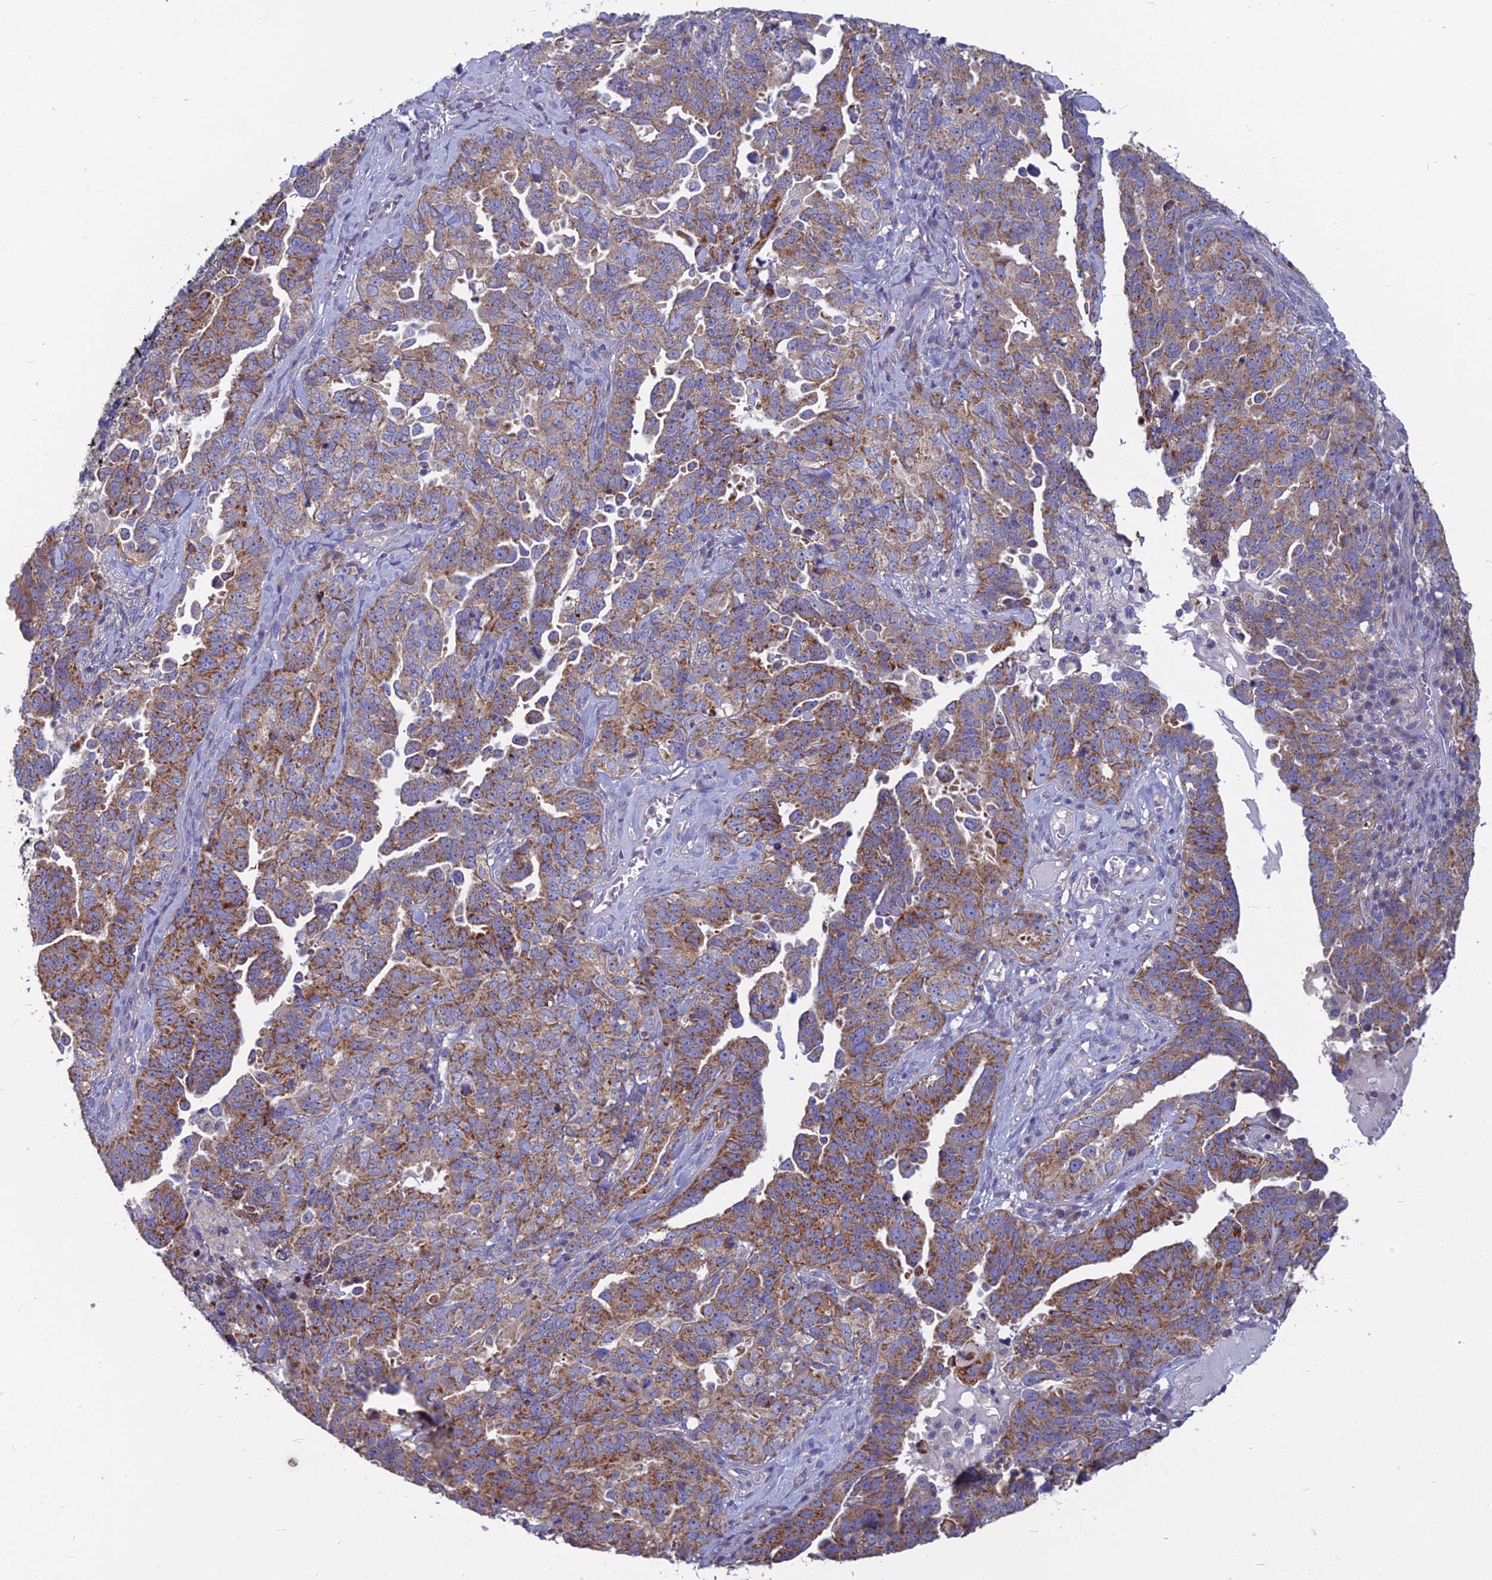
{"staining": {"intensity": "moderate", "quantity": ">75%", "location": "cytoplasmic/membranous"}, "tissue": "ovarian cancer", "cell_type": "Tumor cells", "image_type": "cancer", "snomed": [{"axis": "morphology", "description": "Carcinoma, endometroid"}, {"axis": "topography", "description": "Ovary"}], "caption": "DAB (3,3'-diaminobenzidine) immunohistochemical staining of human ovarian cancer (endometroid carcinoma) reveals moderate cytoplasmic/membranous protein staining in approximately >75% of tumor cells. Using DAB (brown) and hematoxylin (blue) stains, captured at high magnification using brightfield microscopy.", "gene": "COX20", "patient": {"sex": "female", "age": 62}}